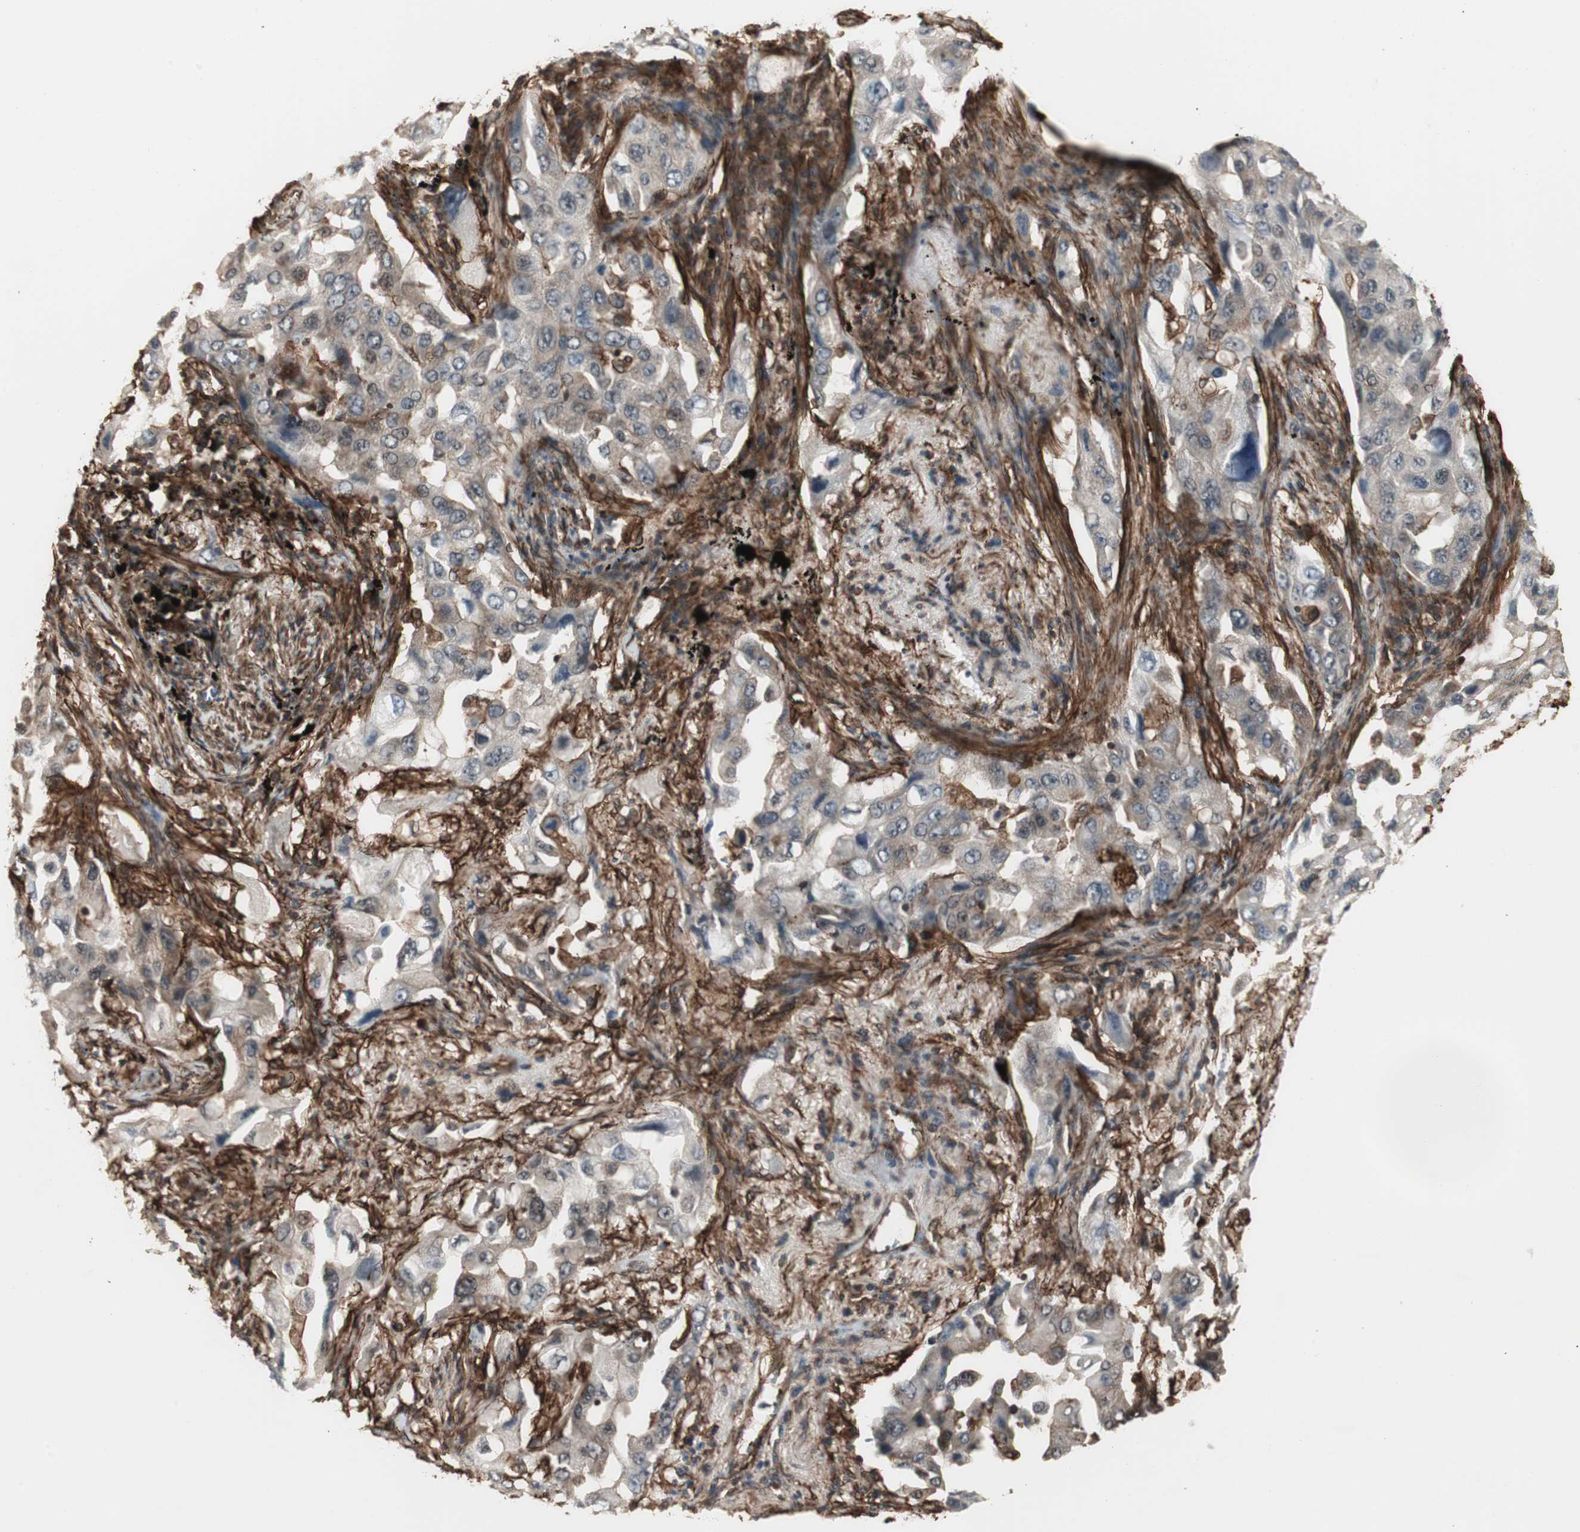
{"staining": {"intensity": "weak", "quantity": "25%-75%", "location": "cytoplasmic/membranous"}, "tissue": "lung cancer", "cell_type": "Tumor cells", "image_type": "cancer", "snomed": [{"axis": "morphology", "description": "Adenocarcinoma, NOS"}, {"axis": "topography", "description": "Lung"}], "caption": "The photomicrograph exhibits a brown stain indicating the presence of a protein in the cytoplasmic/membranous of tumor cells in lung cancer. (IHC, brightfield microscopy, high magnification).", "gene": "PTPN11", "patient": {"sex": "female", "age": 65}}